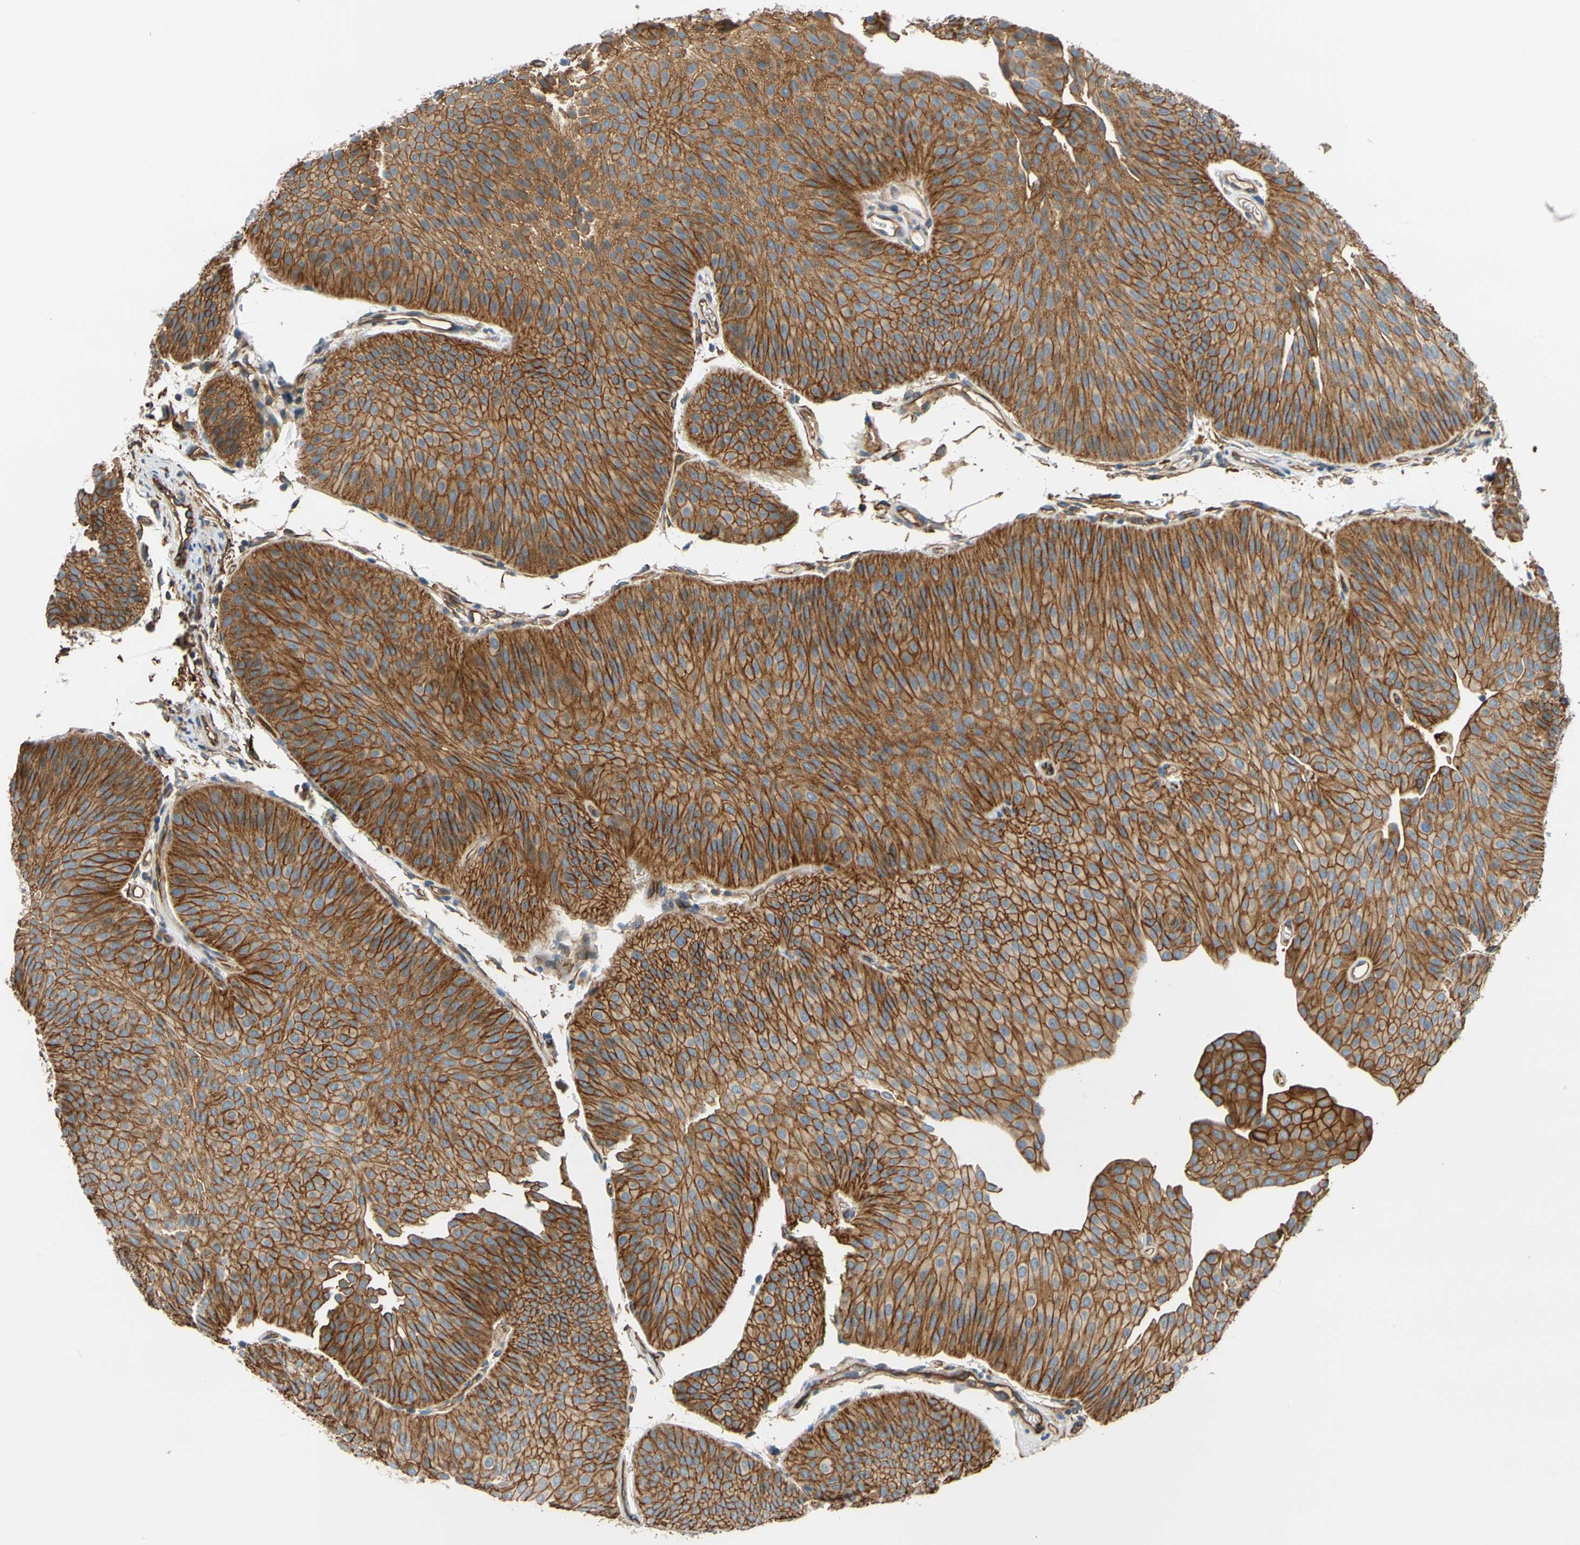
{"staining": {"intensity": "strong", "quantity": ">75%", "location": "cytoplasmic/membranous"}, "tissue": "urothelial cancer", "cell_type": "Tumor cells", "image_type": "cancer", "snomed": [{"axis": "morphology", "description": "Urothelial carcinoma, Low grade"}, {"axis": "topography", "description": "Urinary bladder"}], "caption": "An image showing strong cytoplasmic/membranous positivity in approximately >75% of tumor cells in low-grade urothelial carcinoma, as visualized by brown immunohistochemical staining.", "gene": "SPTAN1", "patient": {"sex": "female", "age": 60}}